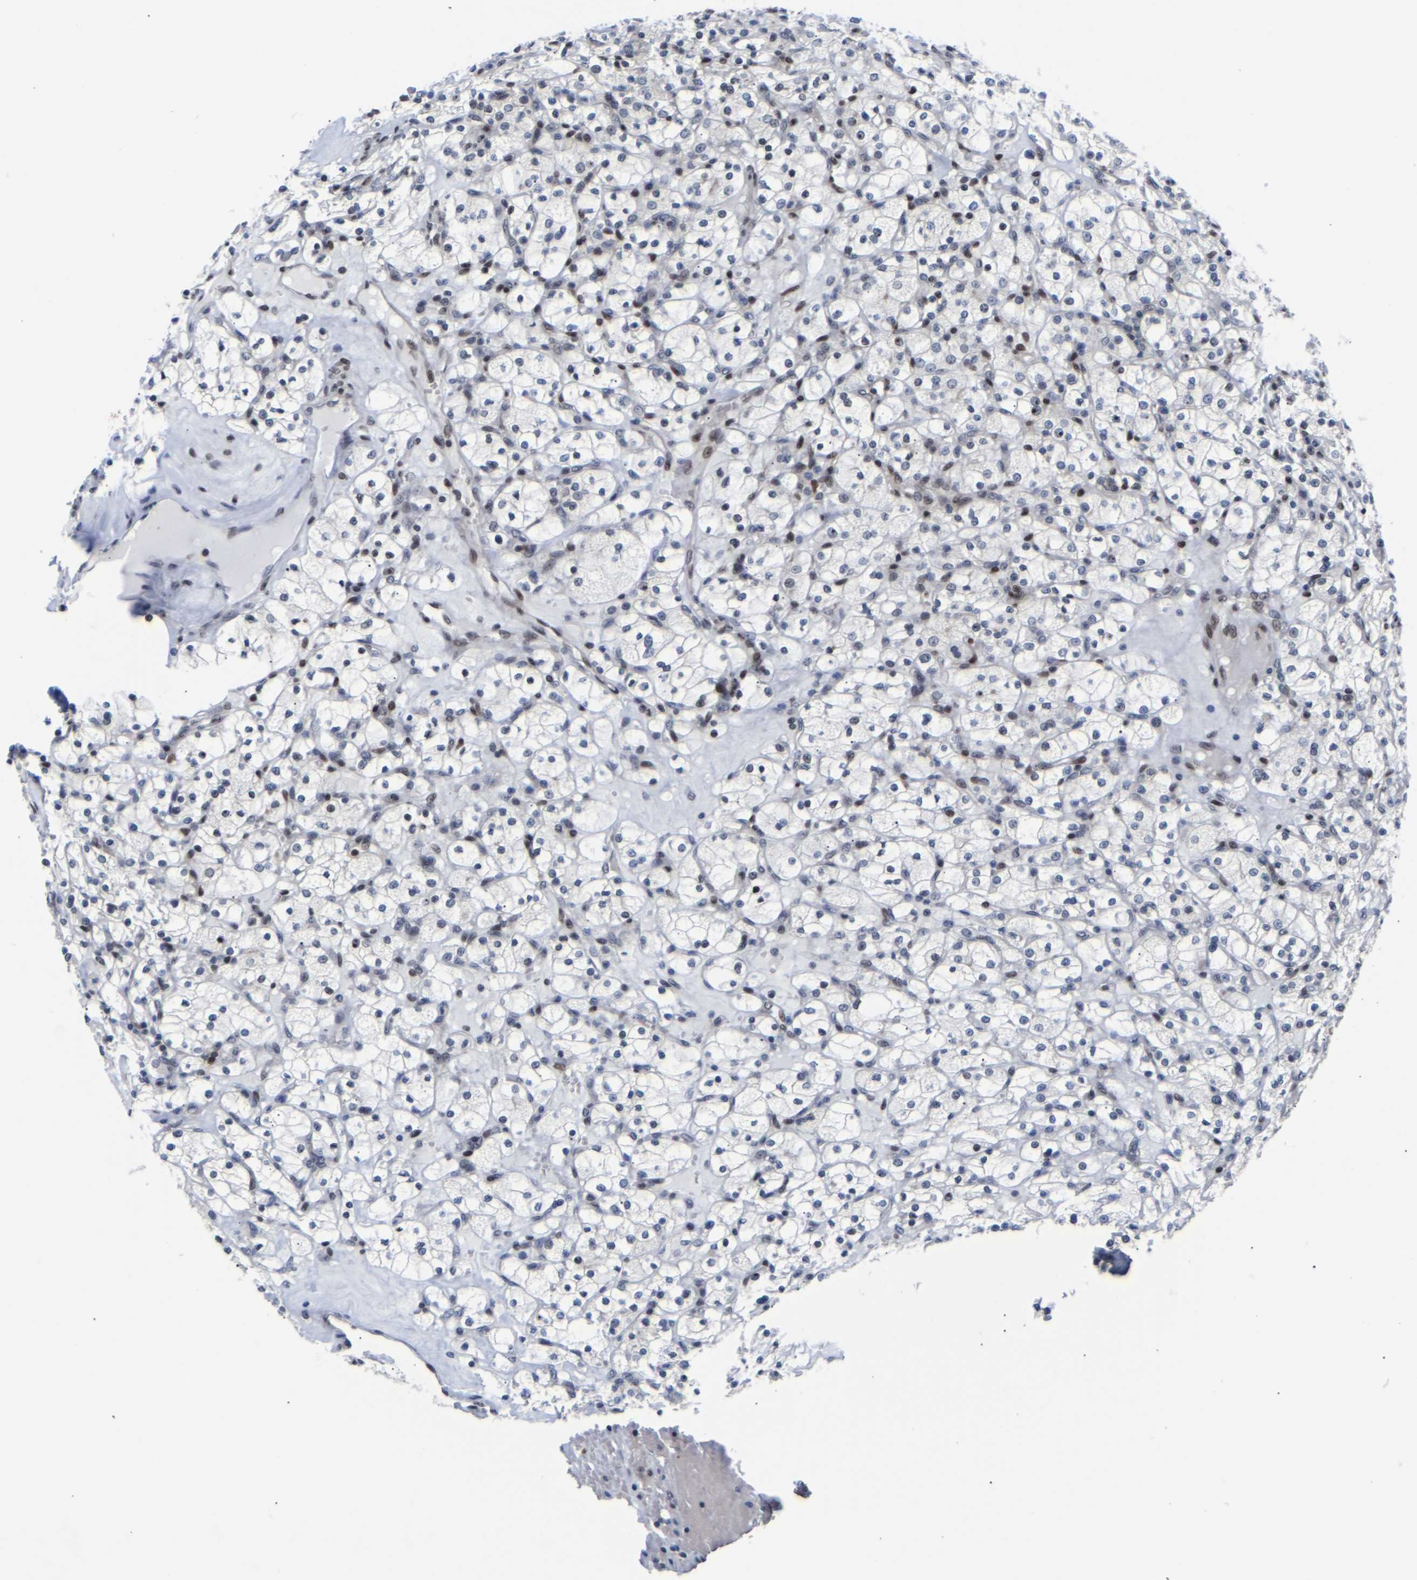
{"staining": {"intensity": "negative", "quantity": "none", "location": "none"}, "tissue": "renal cancer", "cell_type": "Tumor cells", "image_type": "cancer", "snomed": [{"axis": "morphology", "description": "Adenocarcinoma, NOS"}, {"axis": "topography", "description": "Kidney"}], "caption": "An immunohistochemistry (IHC) histopathology image of renal adenocarcinoma is shown. There is no staining in tumor cells of renal adenocarcinoma. Brightfield microscopy of immunohistochemistry (IHC) stained with DAB (brown) and hematoxylin (blue), captured at high magnification.", "gene": "SSBP2", "patient": {"sex": "female", "age": 83}}